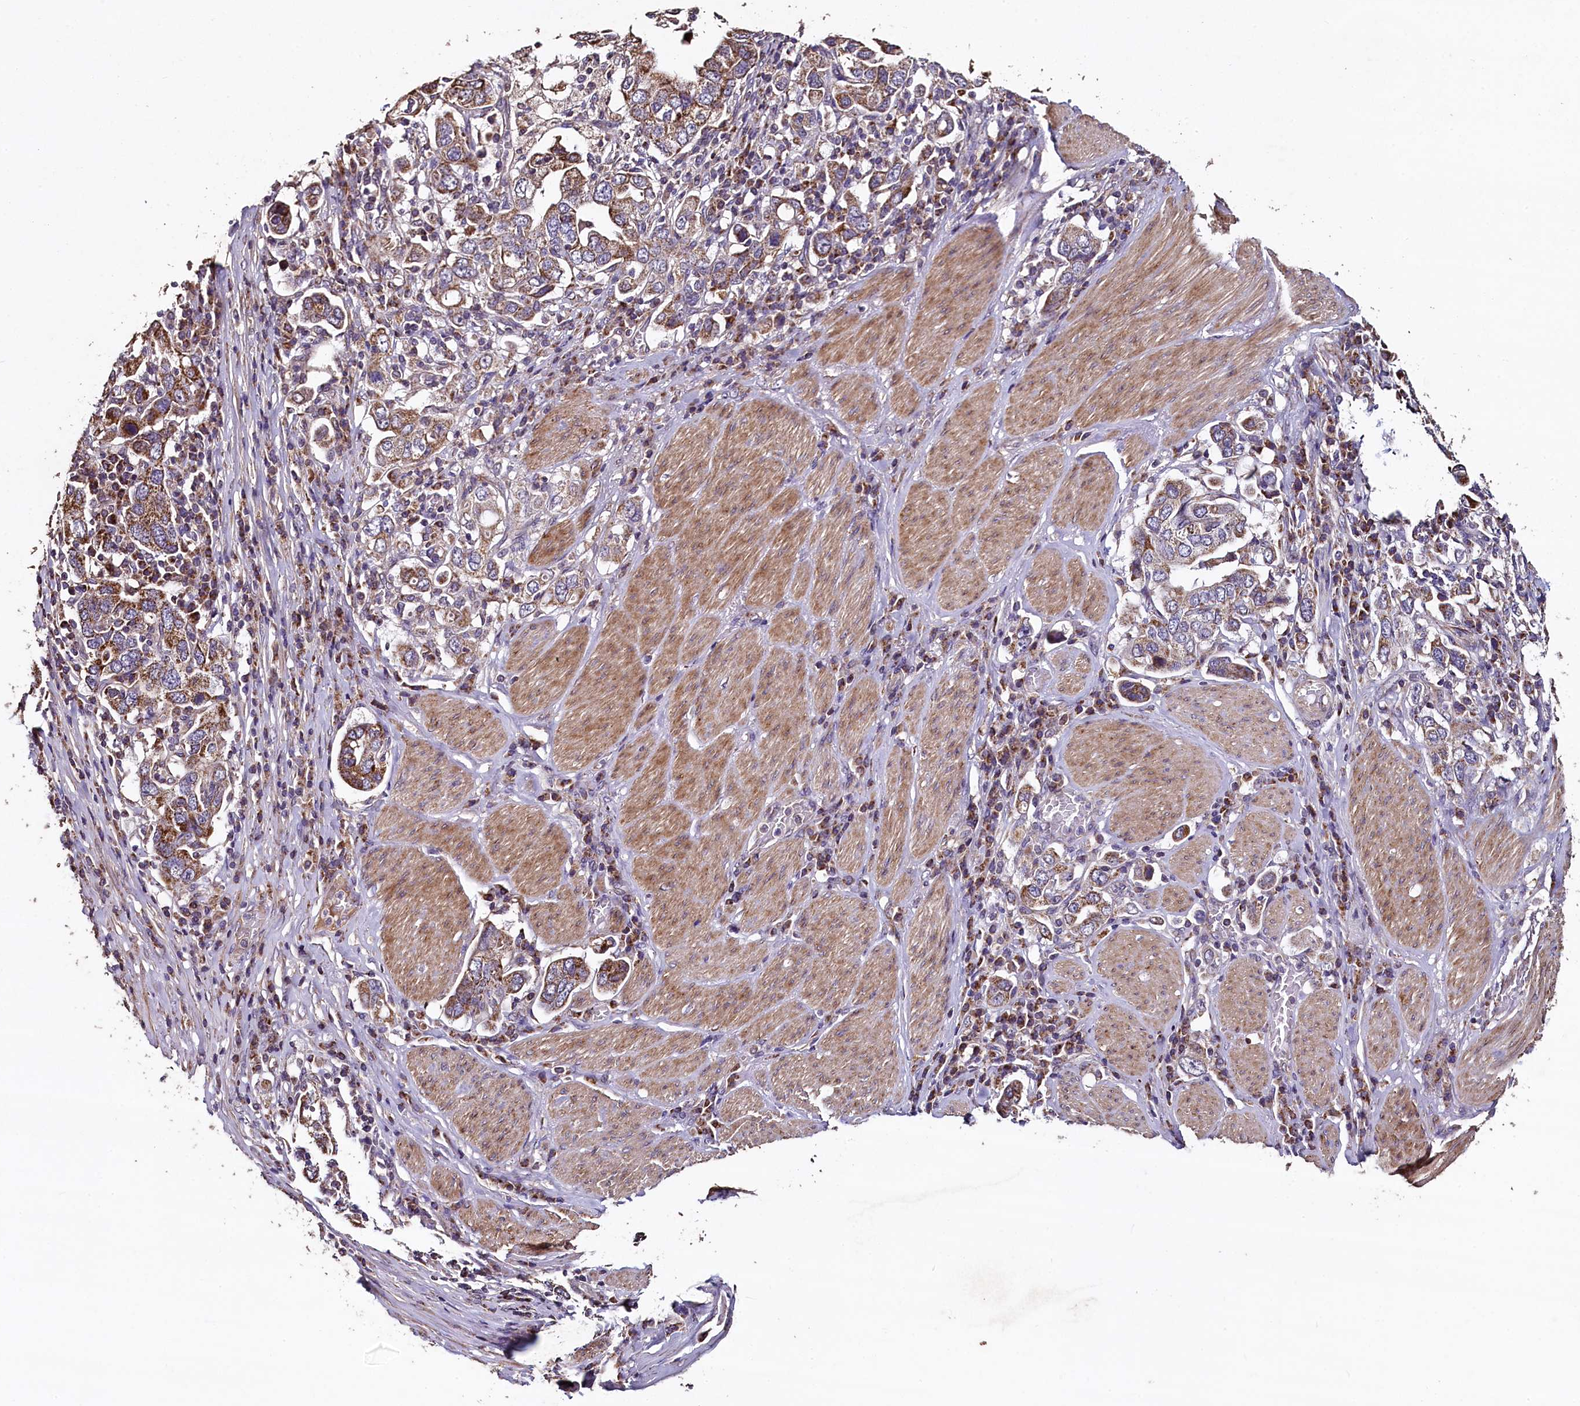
{"staining": {"intensity": "moderate", "quantity": ">75%", "location": "cytoplasmic/membranous"}, "tissue": "stomach cancer", "cell_type": "Tumor cells", "image_type": "cancer", "snomed": [{"axis": "morphology", "description": "Adenocarcinoma, NOS"}, {"axis": "topography", "description": "Stomach, upper"}], "caption": "Immunohistochemical staining of human stomach cancer shows medium levels of moderate cytoplasmic/membranous protein positivity in about >75% of tumor cells. (IHC, brightfield microscopy, high magnification).", "gene": "COQ9", "patient": {"sex": "male", "age": 62}}